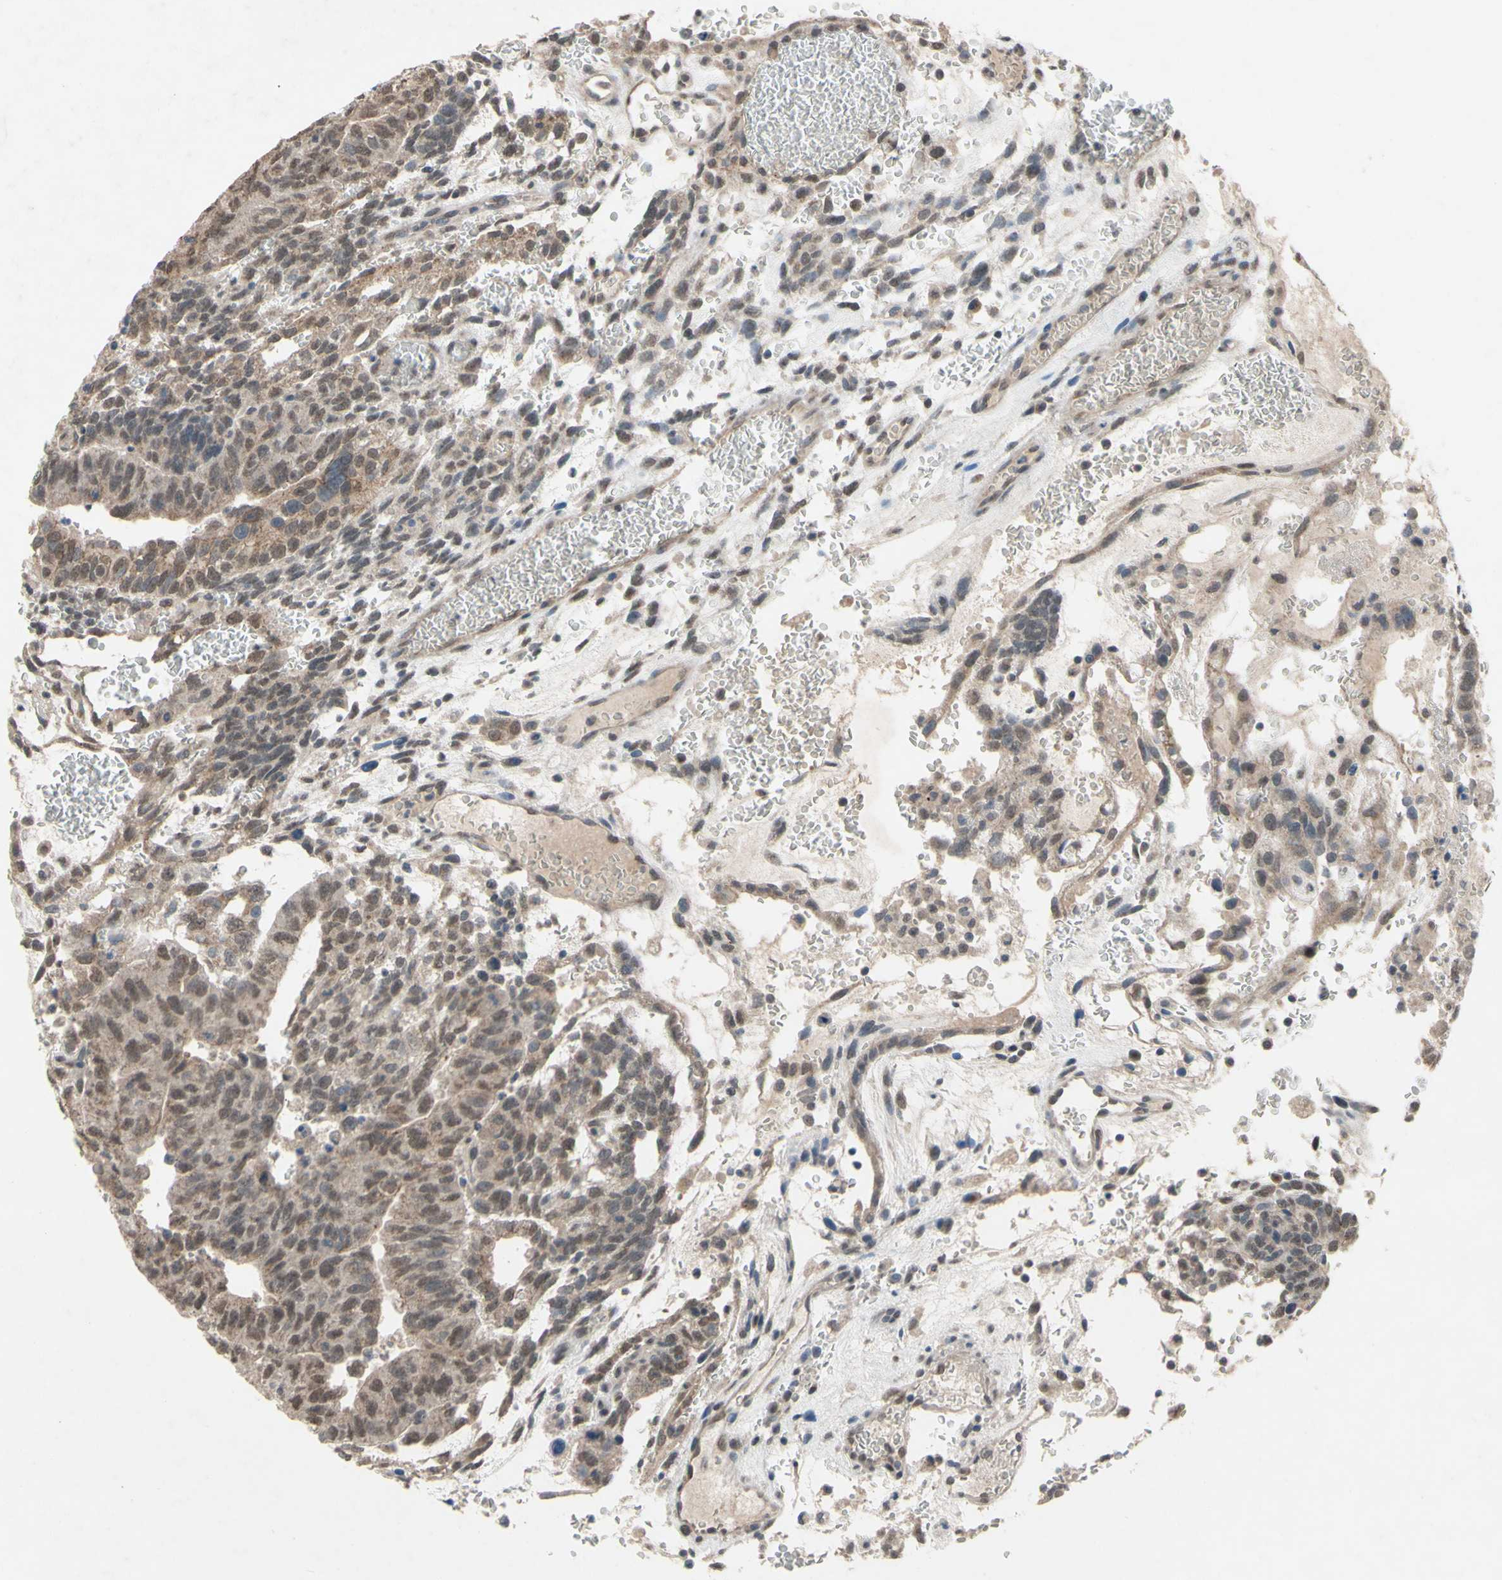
{"staining": {"intensity": "weak", "quantity": ">75%", "location": "cytoplasmic/membranous"}, "tissue": "testis cancer", "cell_type": "Tumor cells", "image_type": "cancer", "snomed": [{"axis": "morphology", "description": "Seminoma, NOS"}, {"axis": "morphology", "description": "Carcinoma, Embryonal, NOS"}, {"axis": "topography", "description": "Testis"}], "caption": "Immunohistochemical staining of human testis cancer demonstrates low levels of weak cytoplasmic/membranous staining in approximately >75% of tumor cells. Using DAB (brown) and hematoxylin (blue) stains, captured at high magnification using brightfield microscopy.", "gene": "CDCP1", "patient": {"sex": "male", "age": 52}}